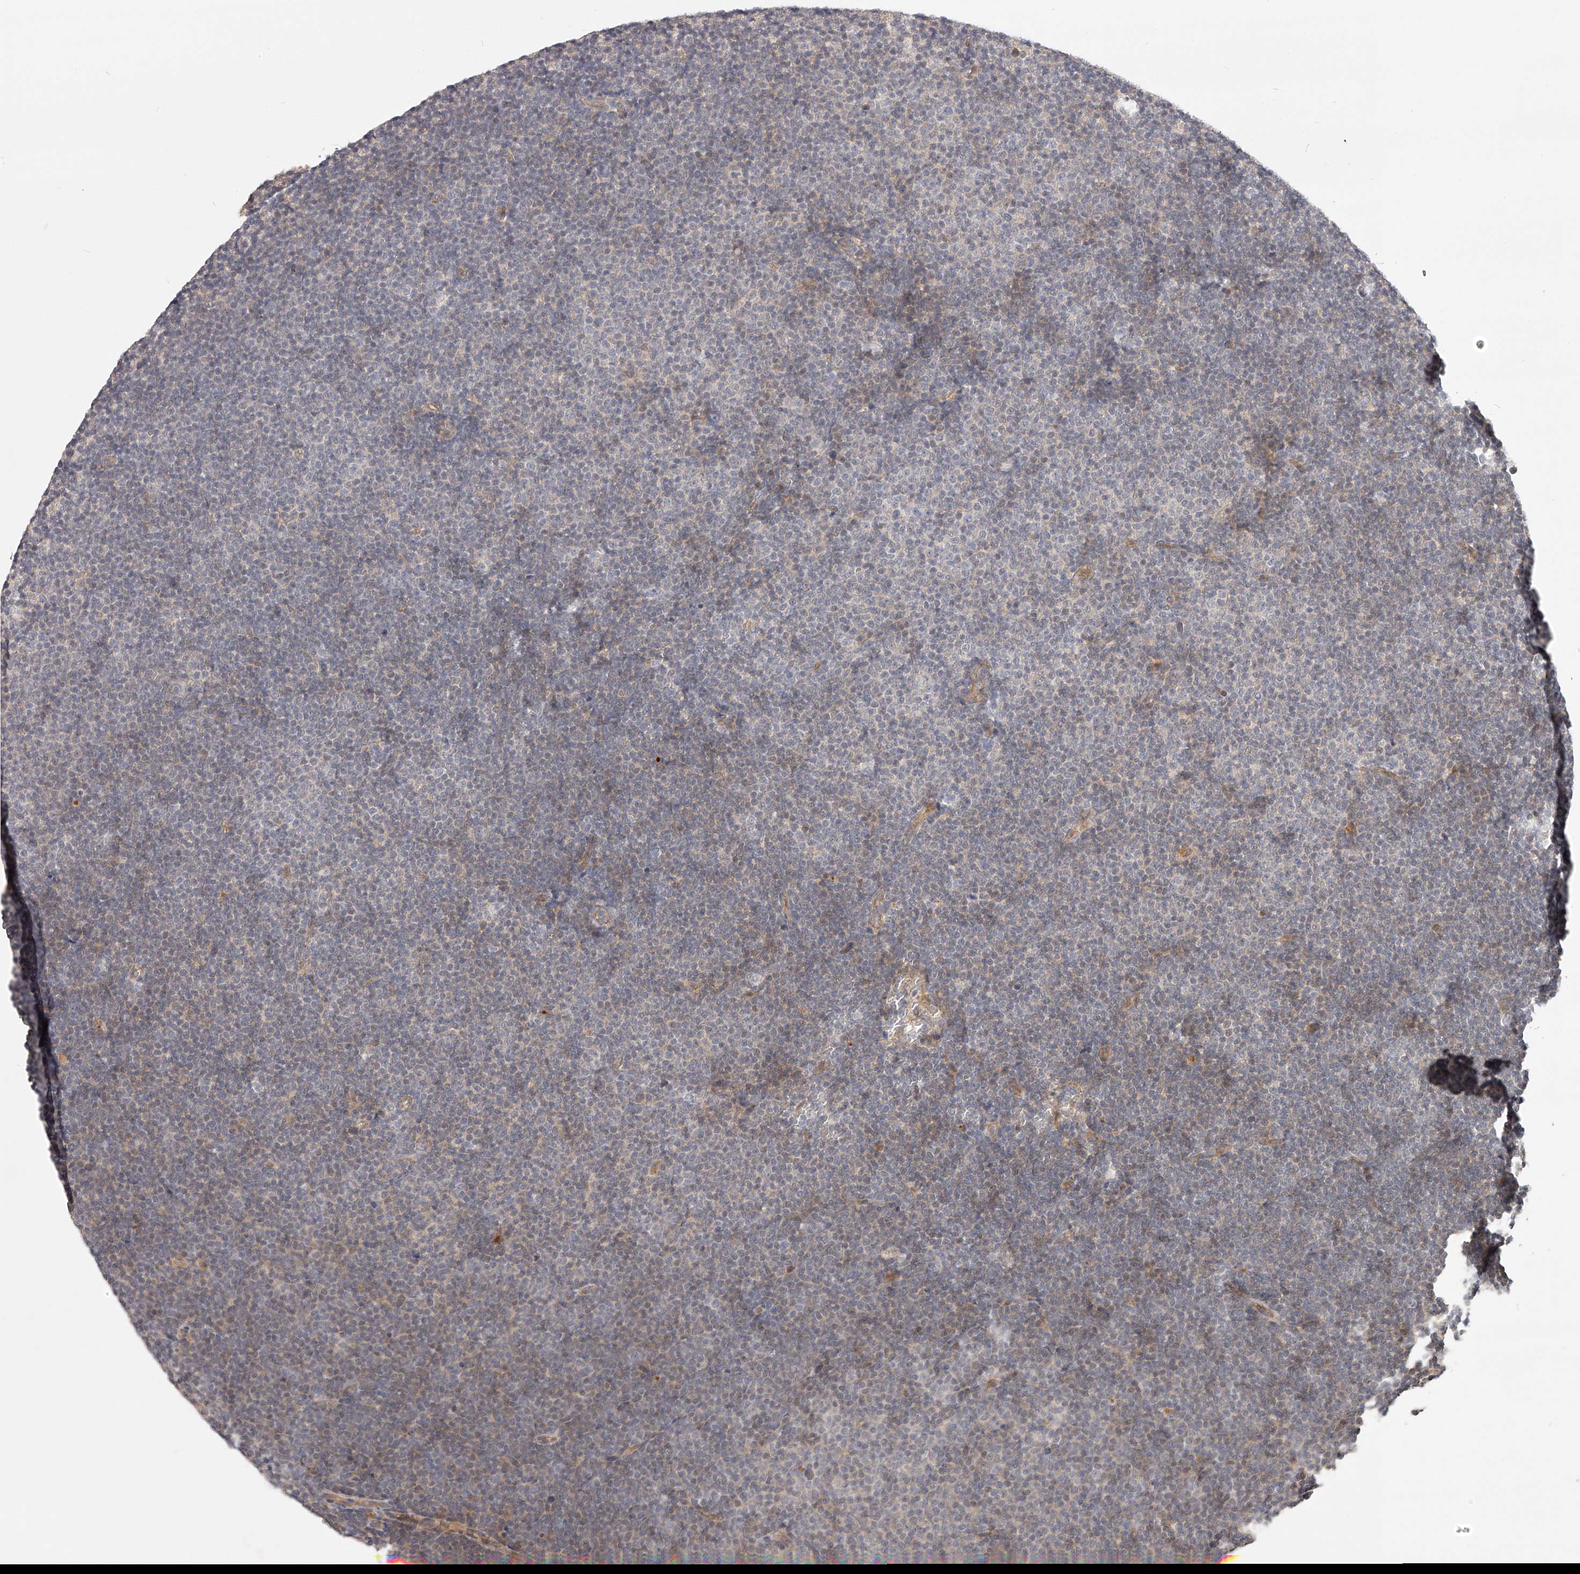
{"staining": {"intensity": "negative", "quantity": "none", "location": "none"}, "tissue": "lymphoma", "cell_type": "Tumor cells", "image_type": "cancer", "snomed": [{"axis": "morphology", "description": "Malignant lymphoma, non-Hodgkin's type, Low grade"}, {"axis": "topography", "description": "Lymph node"}], "caption": "Protein analysis of malignant lymphoma, non-Hodgkin's type (low-grade) demonstrates no significant staining in tumor cells. (DAB (3,3'-diaminobenzidine) immunohistochemistry (IHC) with hematoxylin counter stain).", "gene": "ZNF582", "patient": {"sex": "female", "age": 53}}